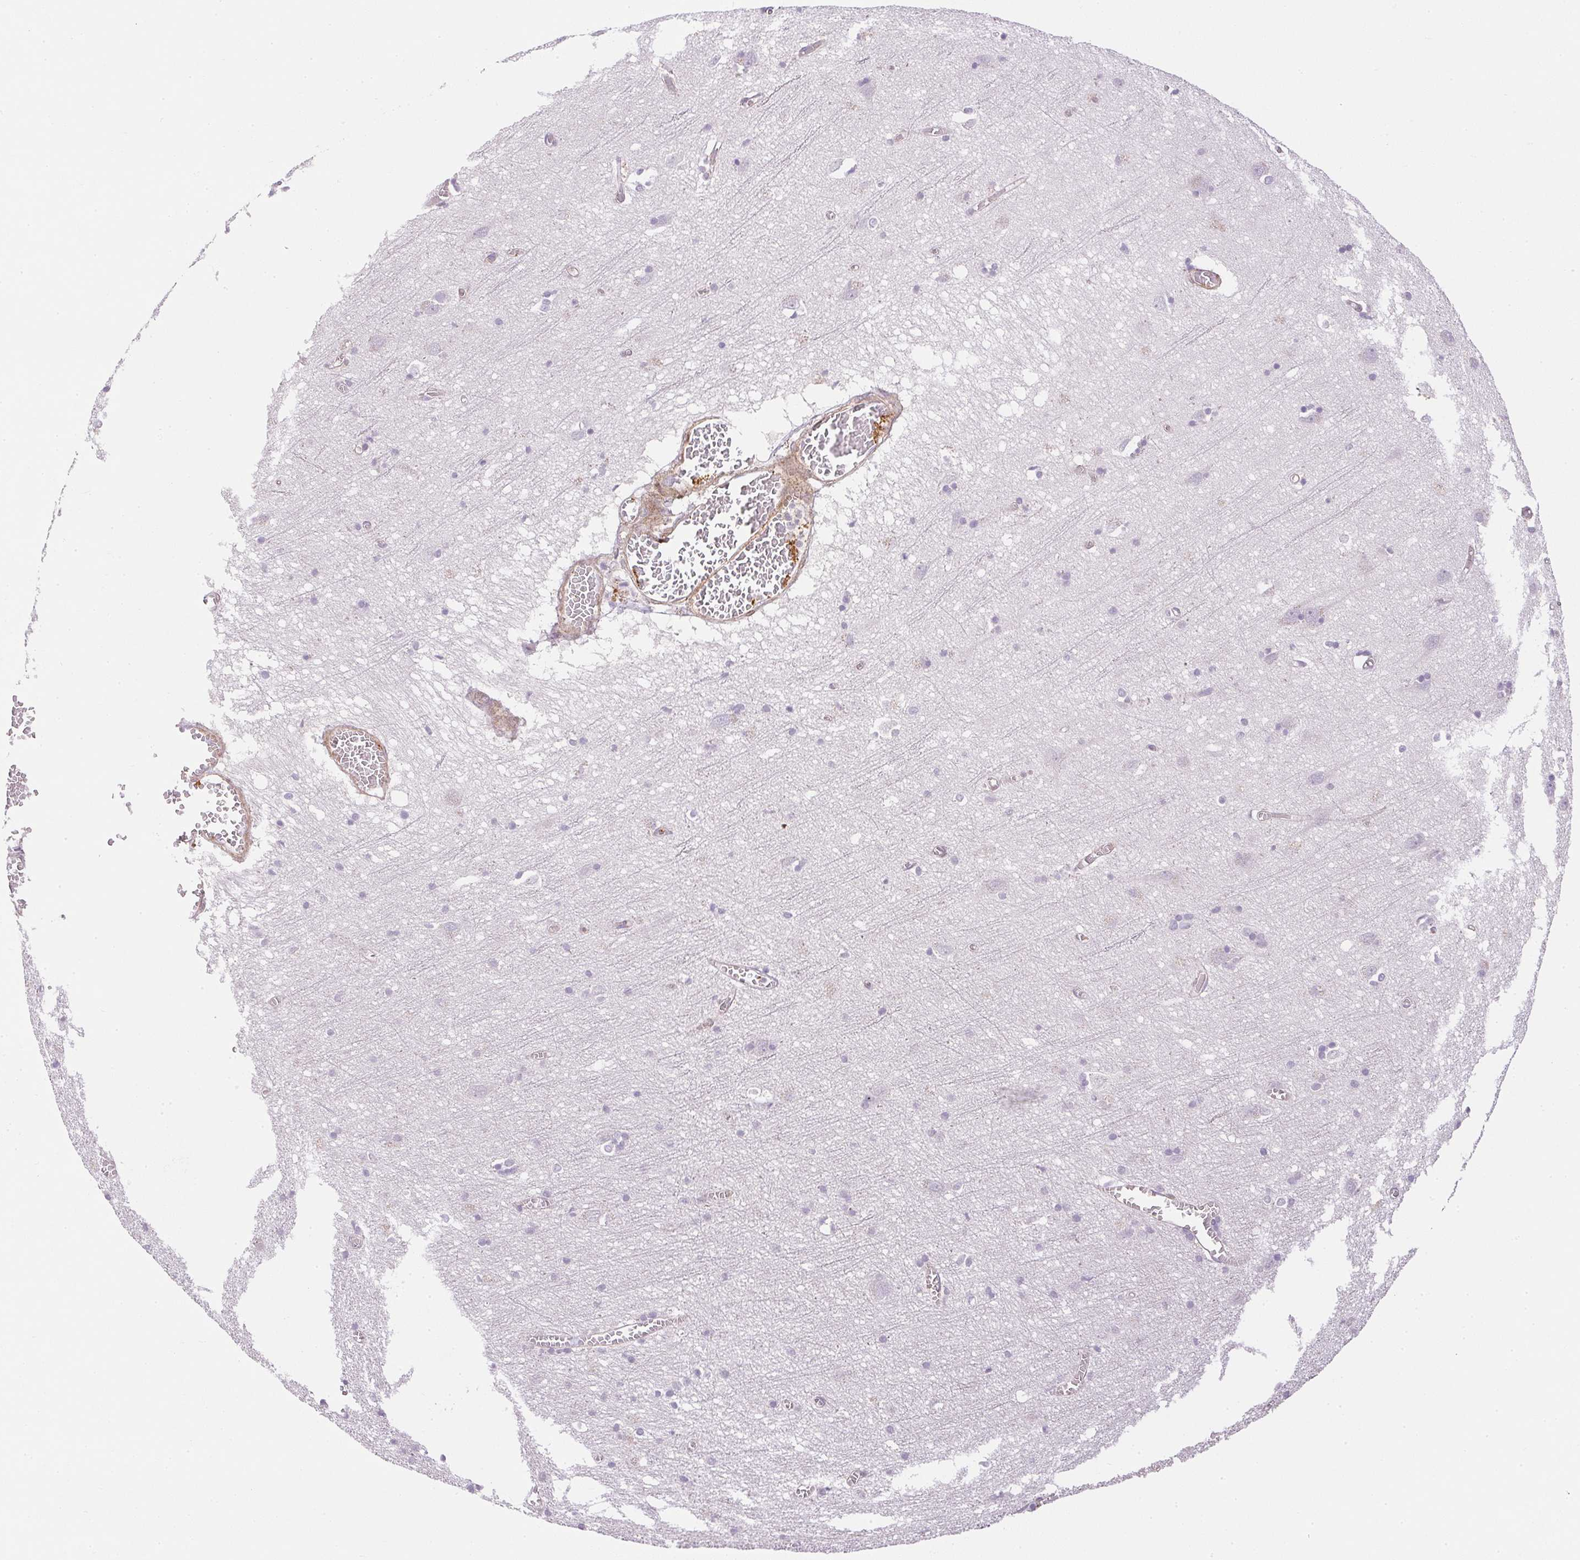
{"staining": {"intensity": "weak", "quantity": "25%-75%", "location": "cytoplasmic/membranous"}, "tissue": "cerebral cortex", "cell_type": "Endothelial cells", "image_type": "normal", "snomed": [{"axis": "morphology", "description": "Normal tissue, NOS"}, {"axis": "topography", "description": "Cerebral cortex"}], "caption": "This is an image of immunohistochemistry staining of normal cerebral cortex, which shows weak staining in the cytoplasmic/membranous of endothelial cells.", "gene": "PRL", "patient": {"sex": "male", "age": 70}}